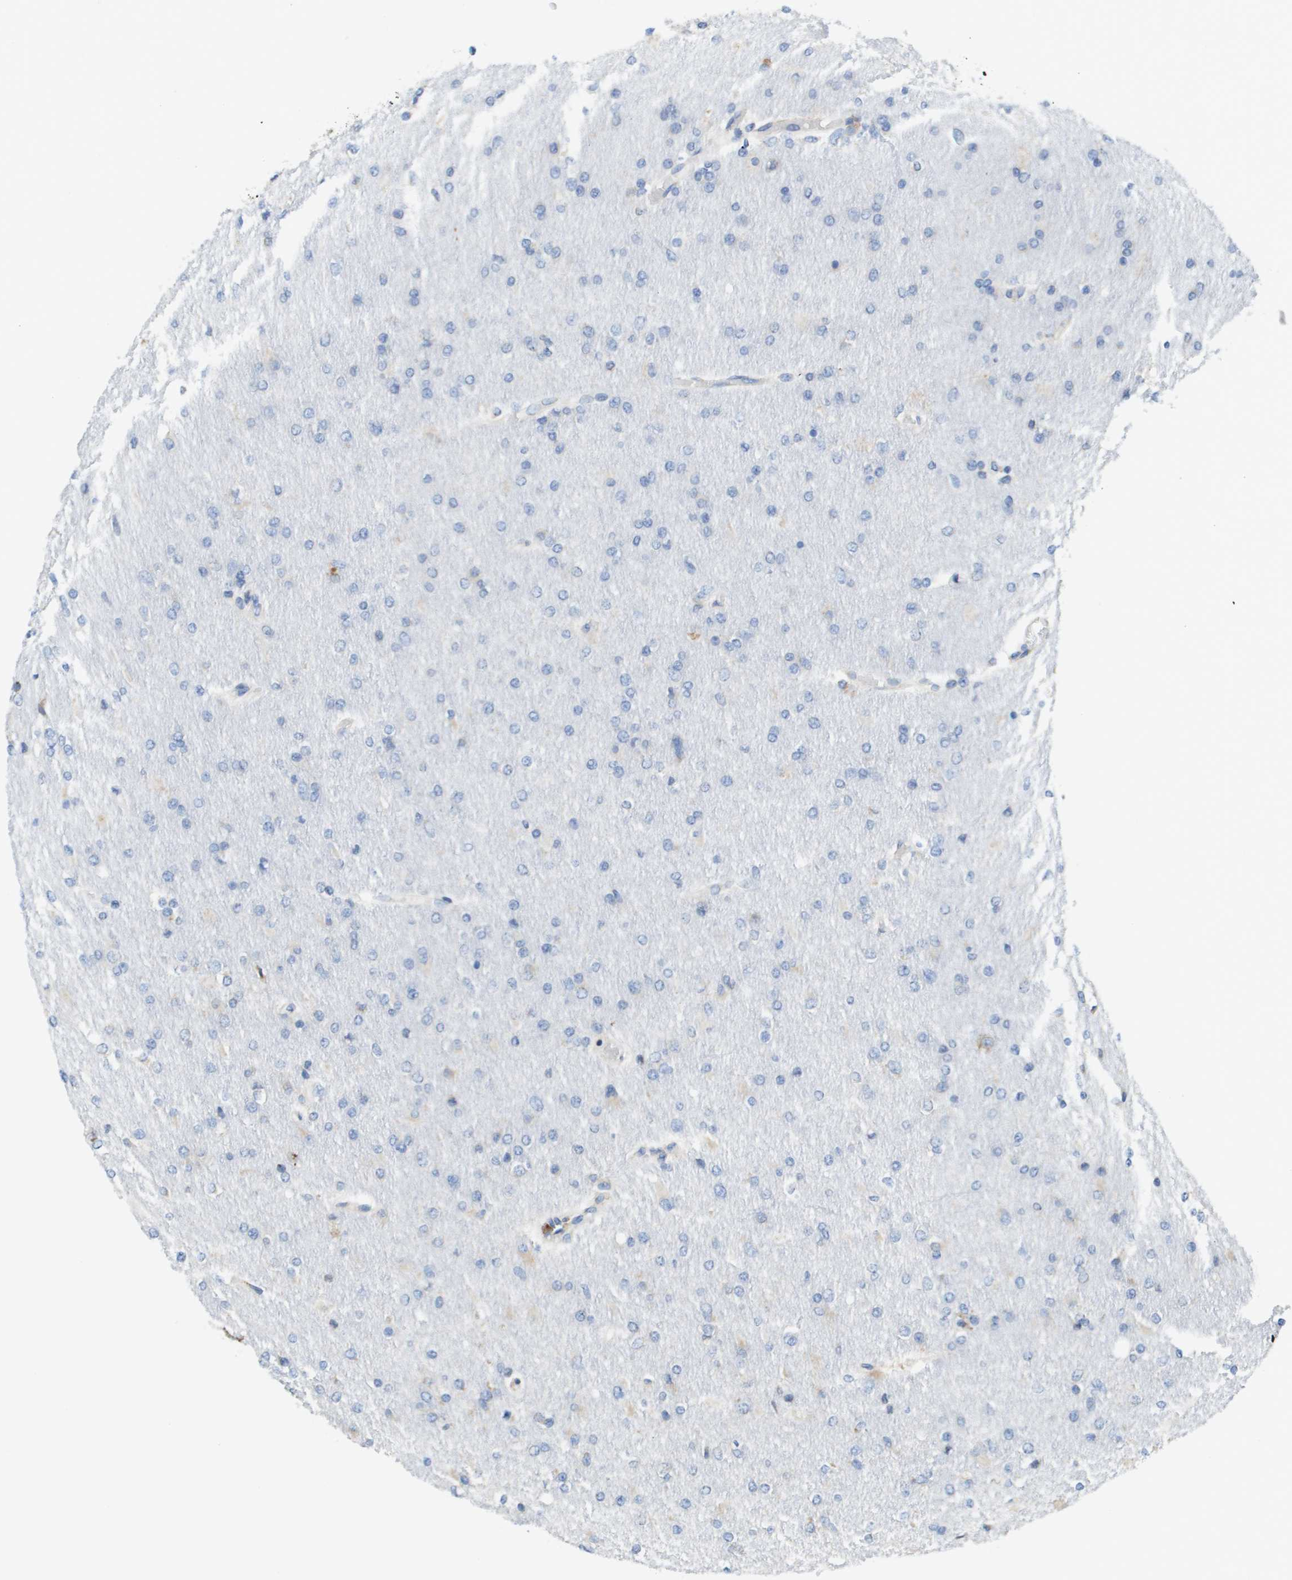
{"staining": {"intensity": "negative", "quantity": "none", "location": "none"}, "tissue": "glioma", "cell_type": "Tumor cells", "image_type": "cancer", "snomed": [{"axis": "morphology", "description": "Glioma, malignant, High grade"}, {"axis": "topography", "description": "Cerebral cortex"}], "caption": "High power microscopy image of an immunohistochemistry histopathology image of glioma, revealing no significant expression in tumor cells.", "gene": "SDR42E1", "patient": {"sex": "female", "age": 36}}